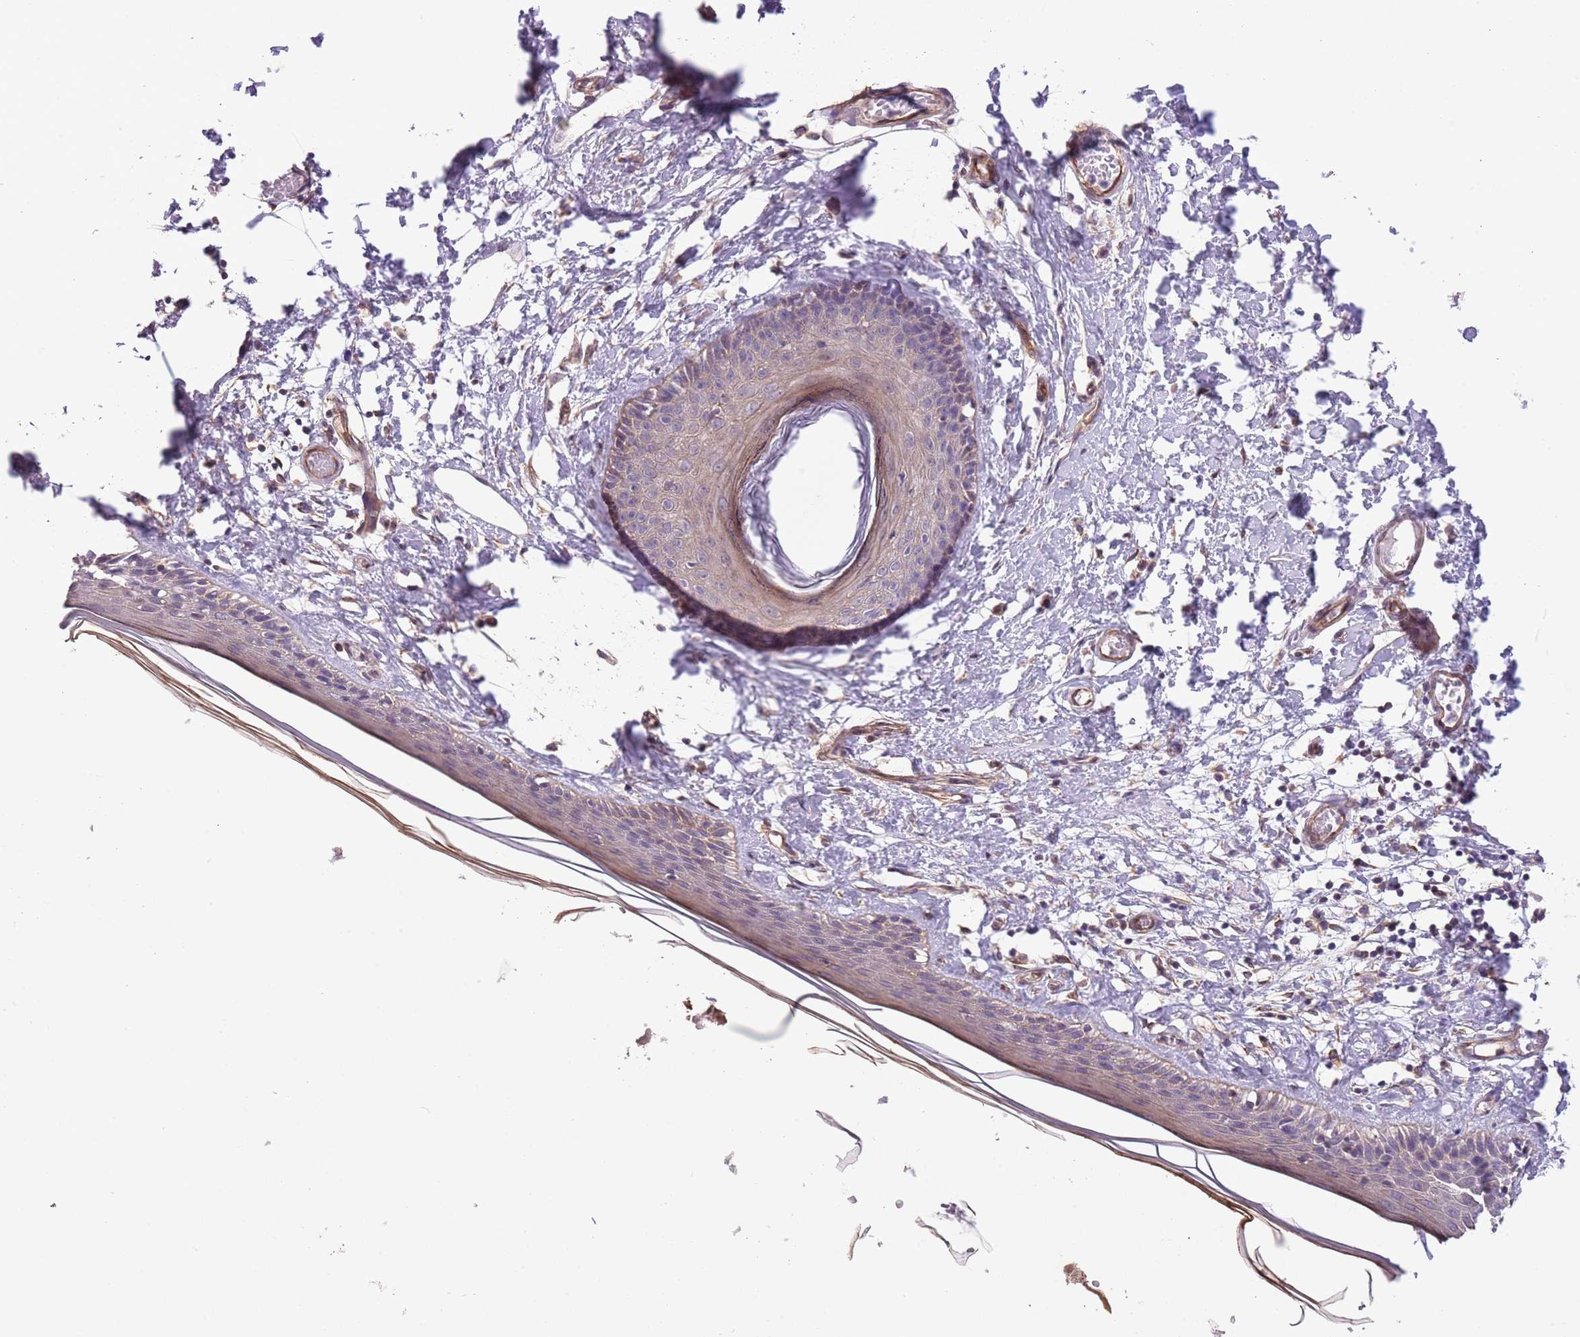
{"staining": {"intensity": "weak", "quantity": "<25%", "location": "cytoplasmic/membranous"}, "tissue": "skin", "cell_type": "Epidermal cells", "image_type": "normal", "snomed": [{"axis": "morphology", "description": "Normal tissue, NOS"}, {"axis": "topography", "description": "Adipose tissue"}, {"axis": "topography", "description": "Vascular tissue"}, {"axis": "topography", "description": "Vulva"}, {"axis": "topography", "description": "Peripheral nerve tissue"}], "caption": "This is an immunohistochemistry image of unremarkable human skin. There is no staining in epidermal cells.", "gene": "CREBZF", "patient": {"sex": "female", "age": 86}}